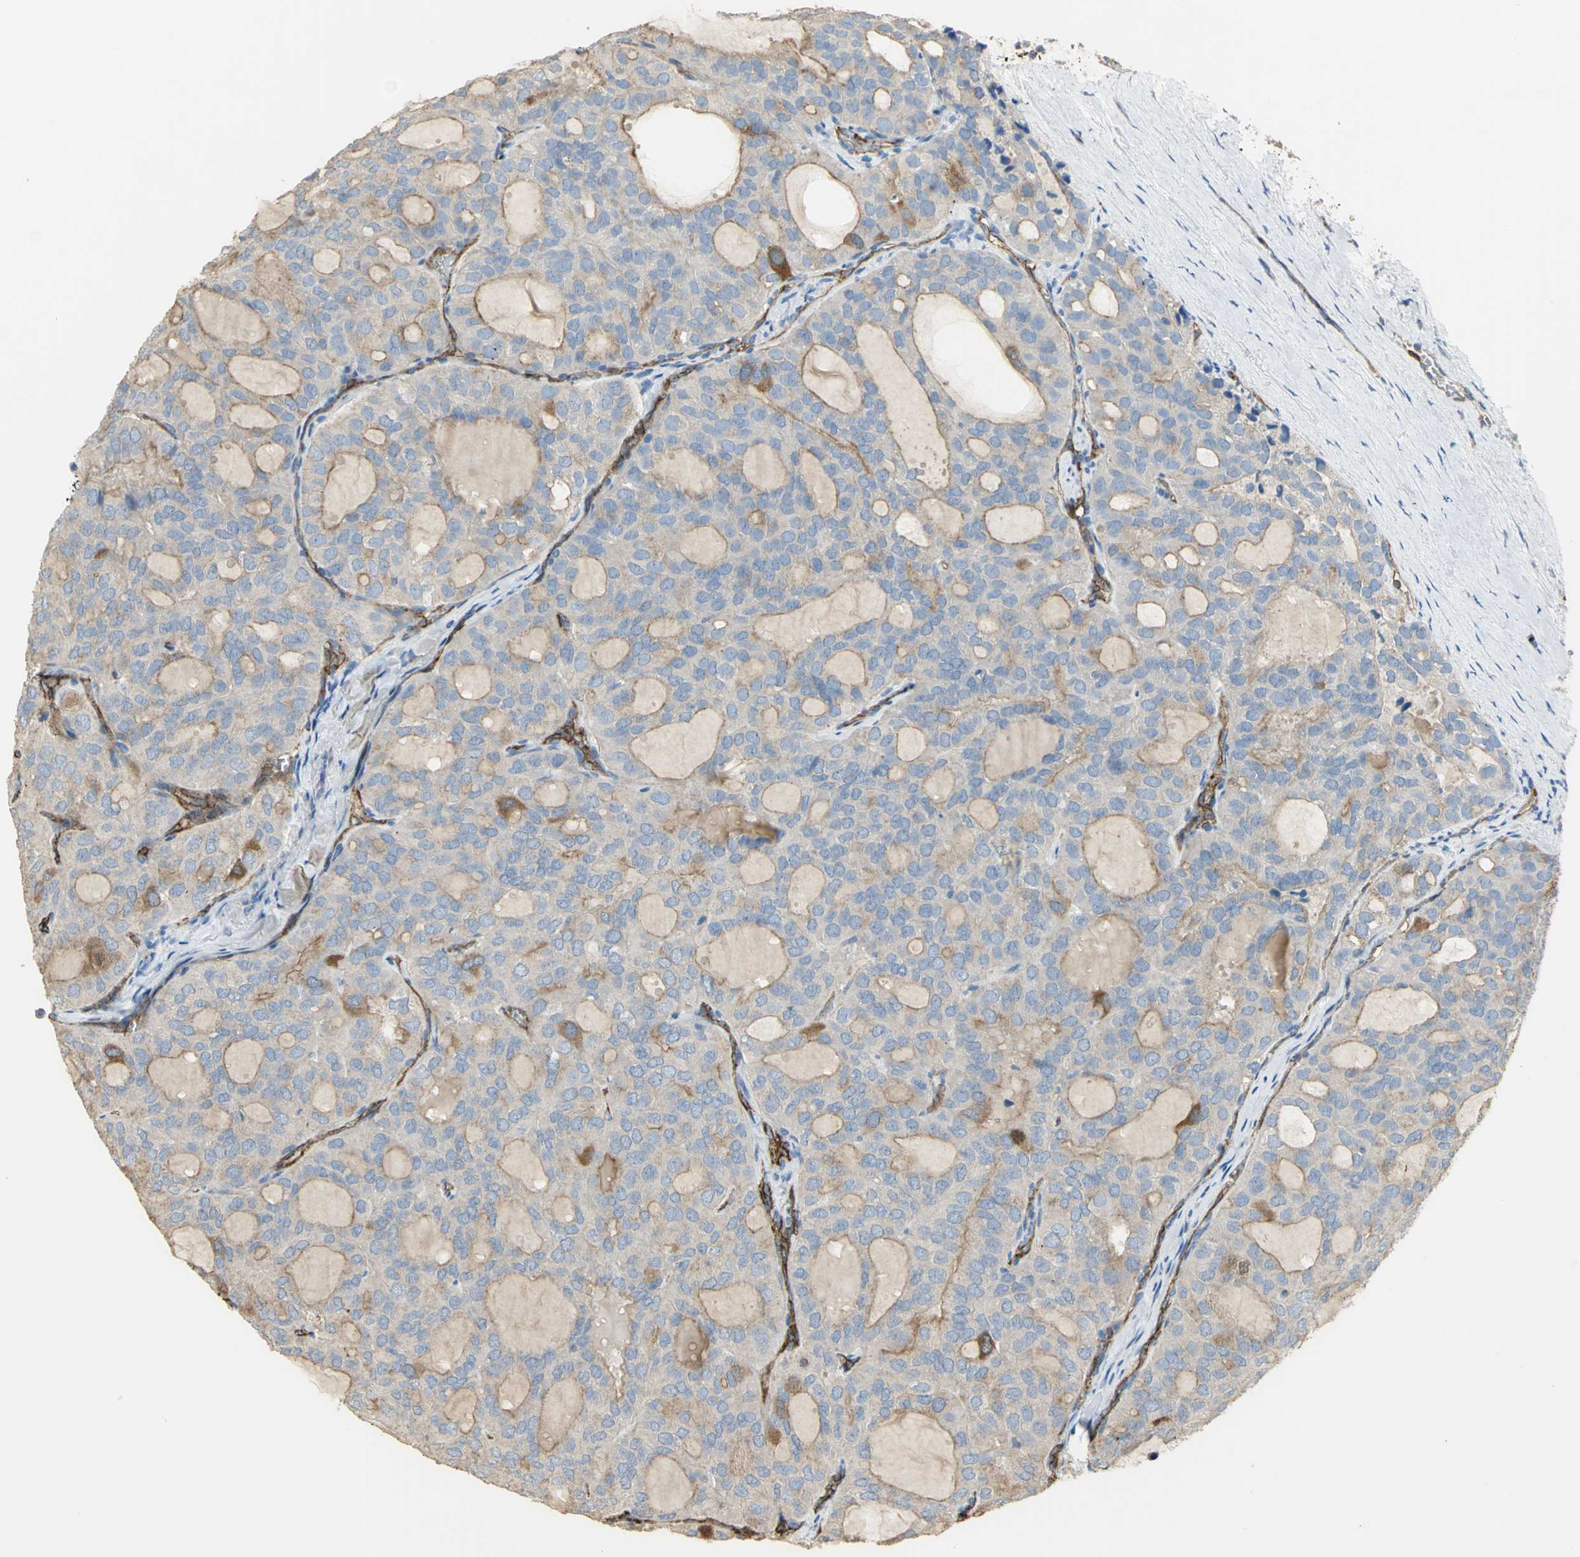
{"staining": {"intensity": "strong", "quantity": "<25%", "location": "cytoplasmic/membranous"}, "tissue": "thyroid cancer", "cell_type": "Tumor cells", "image_type": "cancer", "snomed": [{"axis": "morphology", "description": "Follicular adenoma carcinoma, NOS"}, {"axis": "topography", "description": "Thyroid gland"}], "caption": "There is medium levels of strong cytoplasmic/membranous staining in tumor cells of thyroid follicular adenoma carcinoma, as demonstrated by immunohistochemical staining (brown color).", "gene": "DLGAP5", "patient": {"sex": "male", "age": 75}}